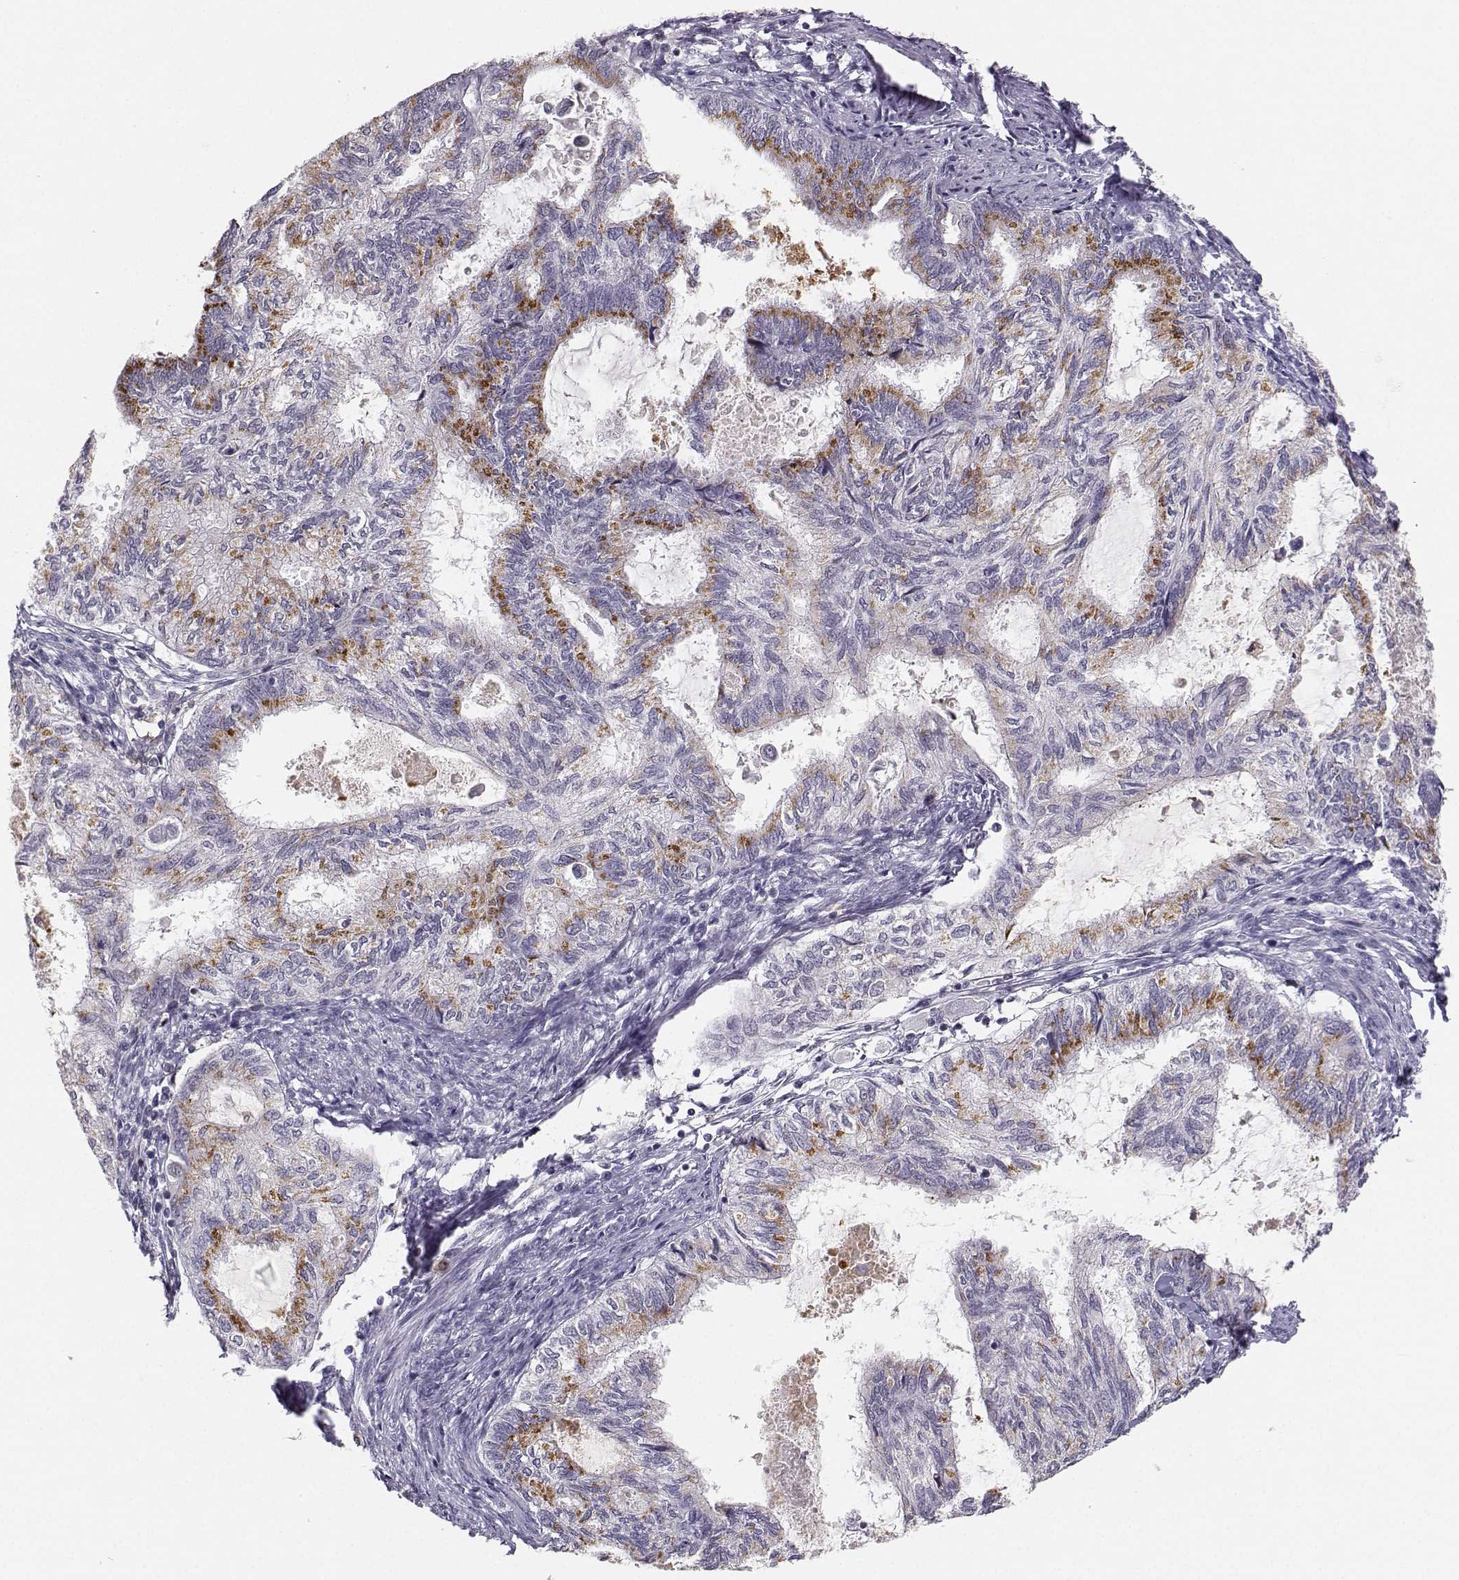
{"staining": {"intensity": "strong", "quantity": "<25%", "location": "cytoplasmic/membranous"}, "tissue": "endometrial cancer", "cell_type": "Tumor cells", "image_type": "cancer", "snomed": [{"axis": "morphology", "description": "Adenocarcinoma, NOS"}, {"axis": "topography", "description": "Endometrium"}], "caption": "This is an image of immunohistochemistry staining of endometrial adenocarcinoma, which shows strong staining in the cytoplasmic/membranous of tumor cells.", "gene": "HTR7", "patient": {"sex": "female", "age": 86}}